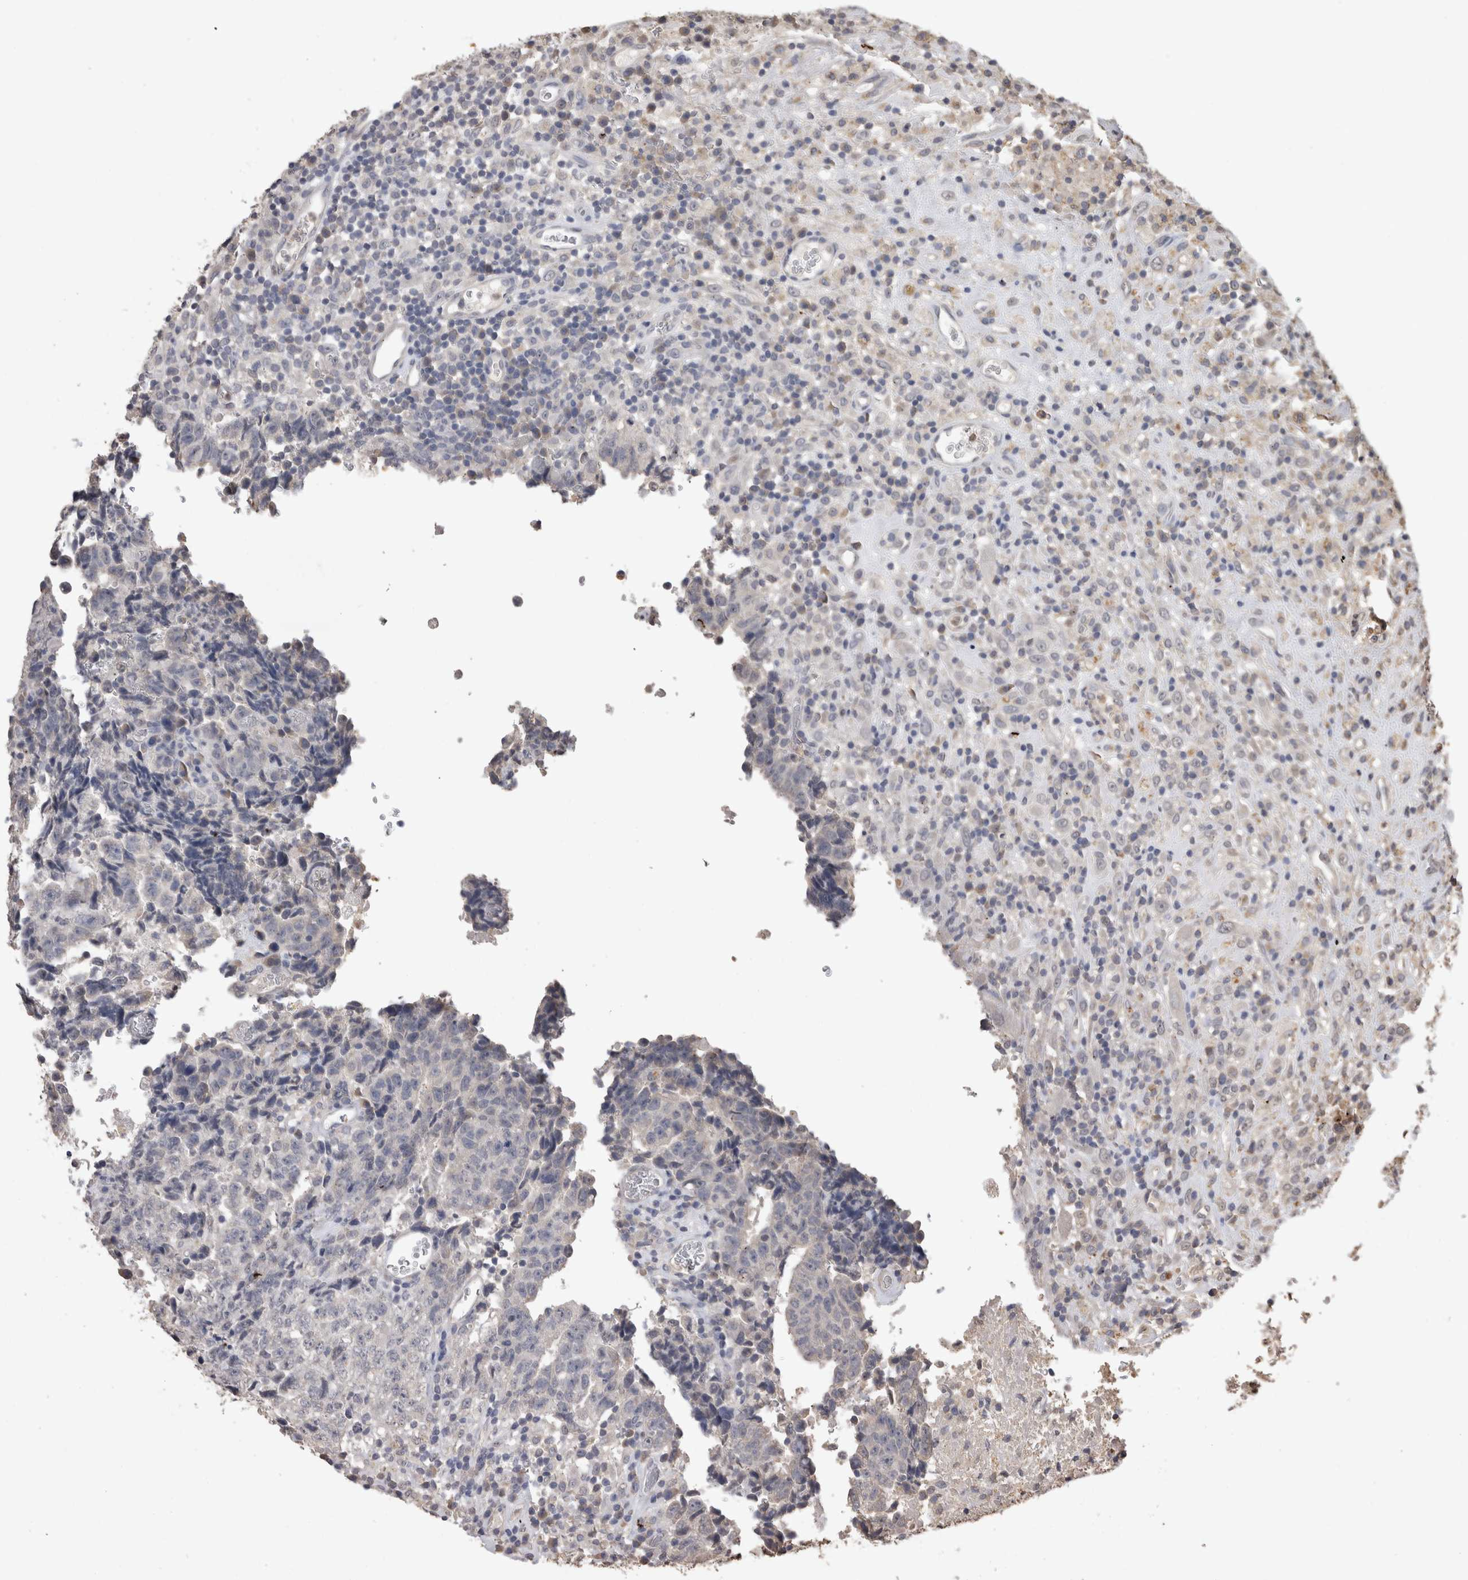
{"staining": {"intensity": "negative", "quantity": "none", "location": "none"}, "tissue": "testis cancer", "cell_type": "Tumor cells", "image_type": "cancer", "snomed": [{"axis": "morphology", "description": "Necrosis, NOS"}, {"axis": "morphology", "description": "Carcinoma, Embryonal, NOS"}, {"axis": "topography", "description": "Testis"}], "caption": "Immunohistochemistry micrograph of human testis cancer (embryonal carcinoma) stained for a protein (brown), which demonstrates no expression in tumor cells. The staining is performed using DAB (3,3'-diaminobenzidine) brown chromogen with nuclei counter-stained in using hematoxylin.", "gene": "SOCS5", "patient": {"sex": "male", "age": 19}}